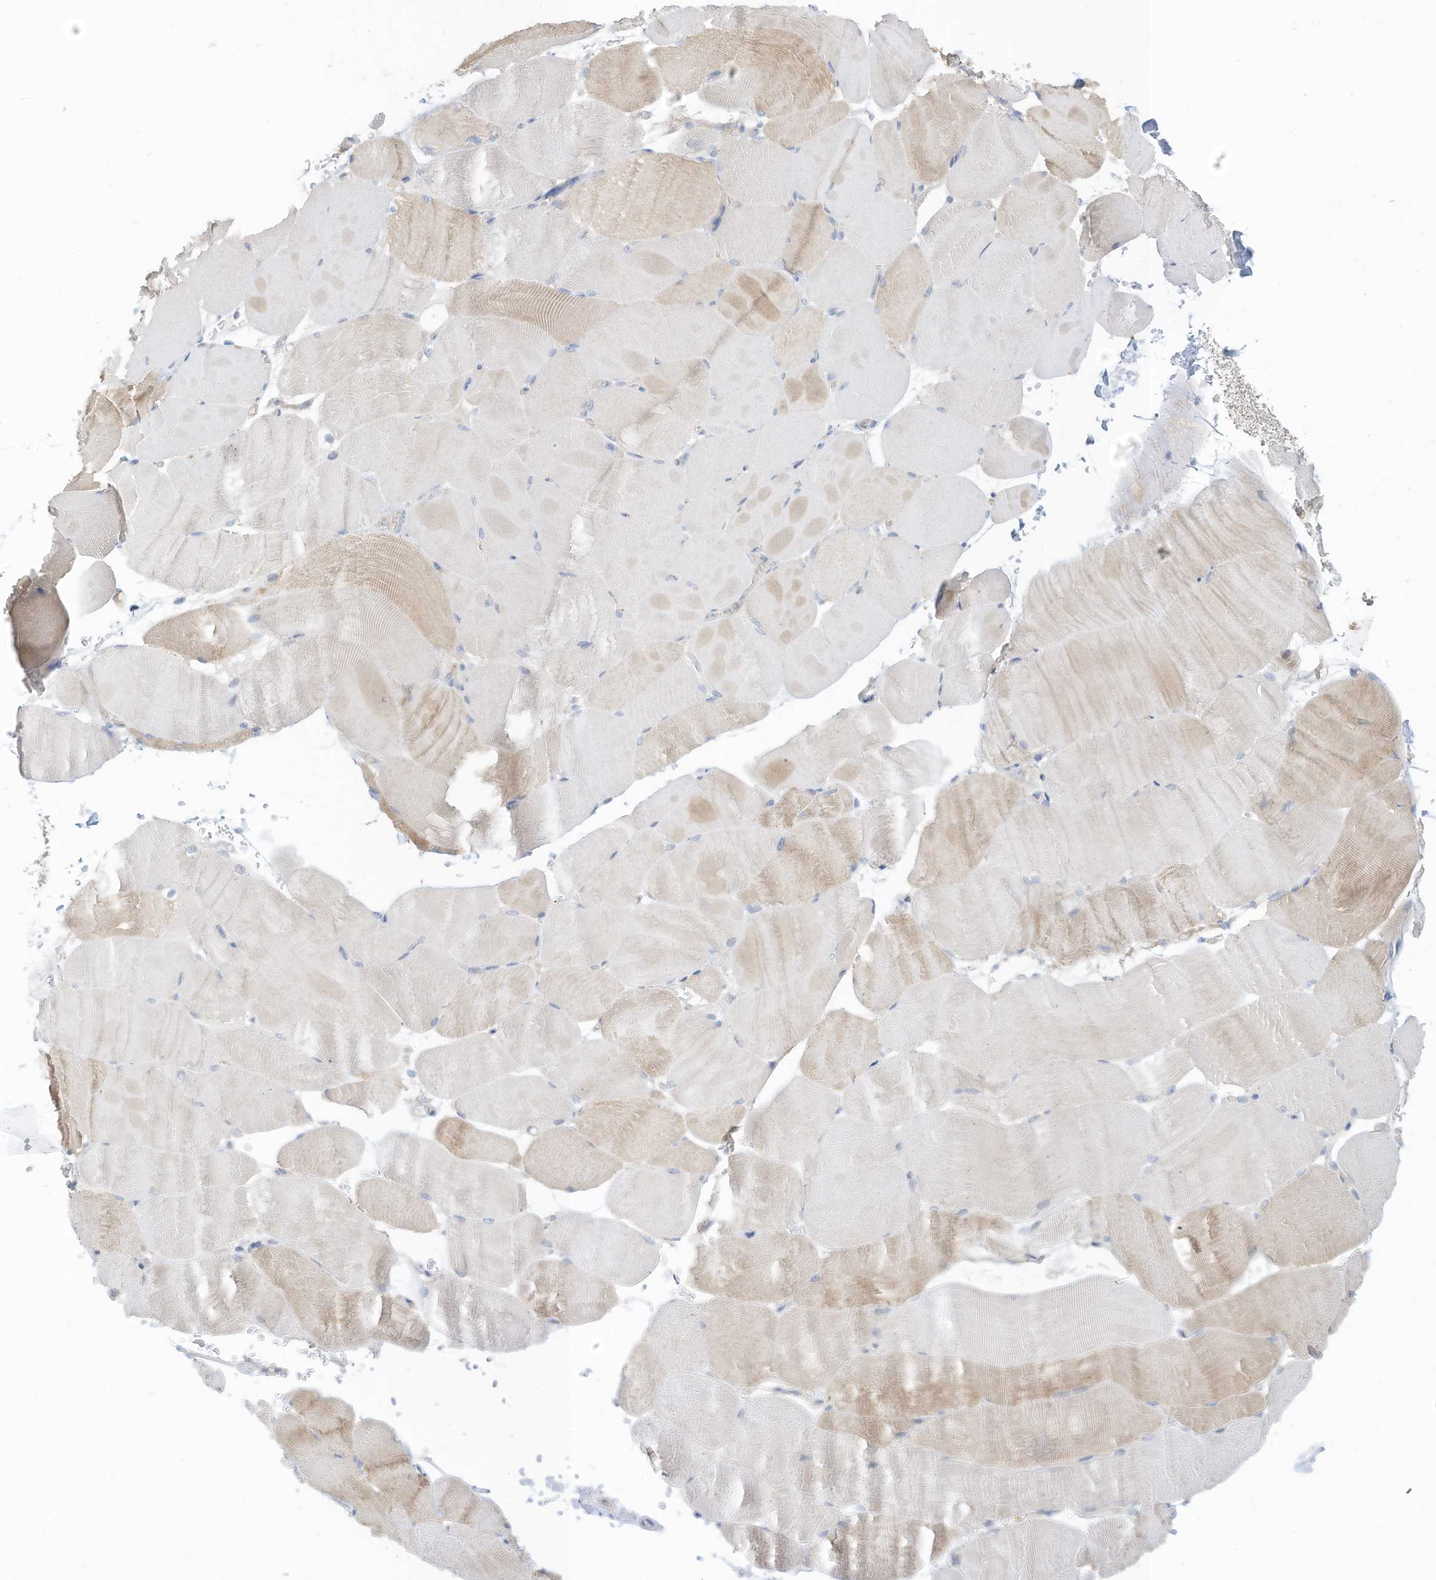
{"staining": {"intensity": "moderate", "quantity": "<25%", "location": "cytoplasmic/membranous"}, "tissue": "skeletal muscle", "cell_type": "Myocytes", "image_type": "normal", "snomed": [{"axis": "morphology", "description": "Normal tissue, NOS"}, {"axis": "topography", "description": "Skeletal muscle"}, {"axis": "topography", "description": "Parathyroid gland"}], "caption": "Benign skeletal muscle exhibits moderate cytoplasmic/membranous staining in about <25% of myocytes The protein is stained brown, and the nuclei are stained in blue (DAB (3,3'-diaminobenzidine) IHC with brightfield microscopy, high magnification)..", "gene": "RASA2", "patient": {"sex": "female", "age": 37}}